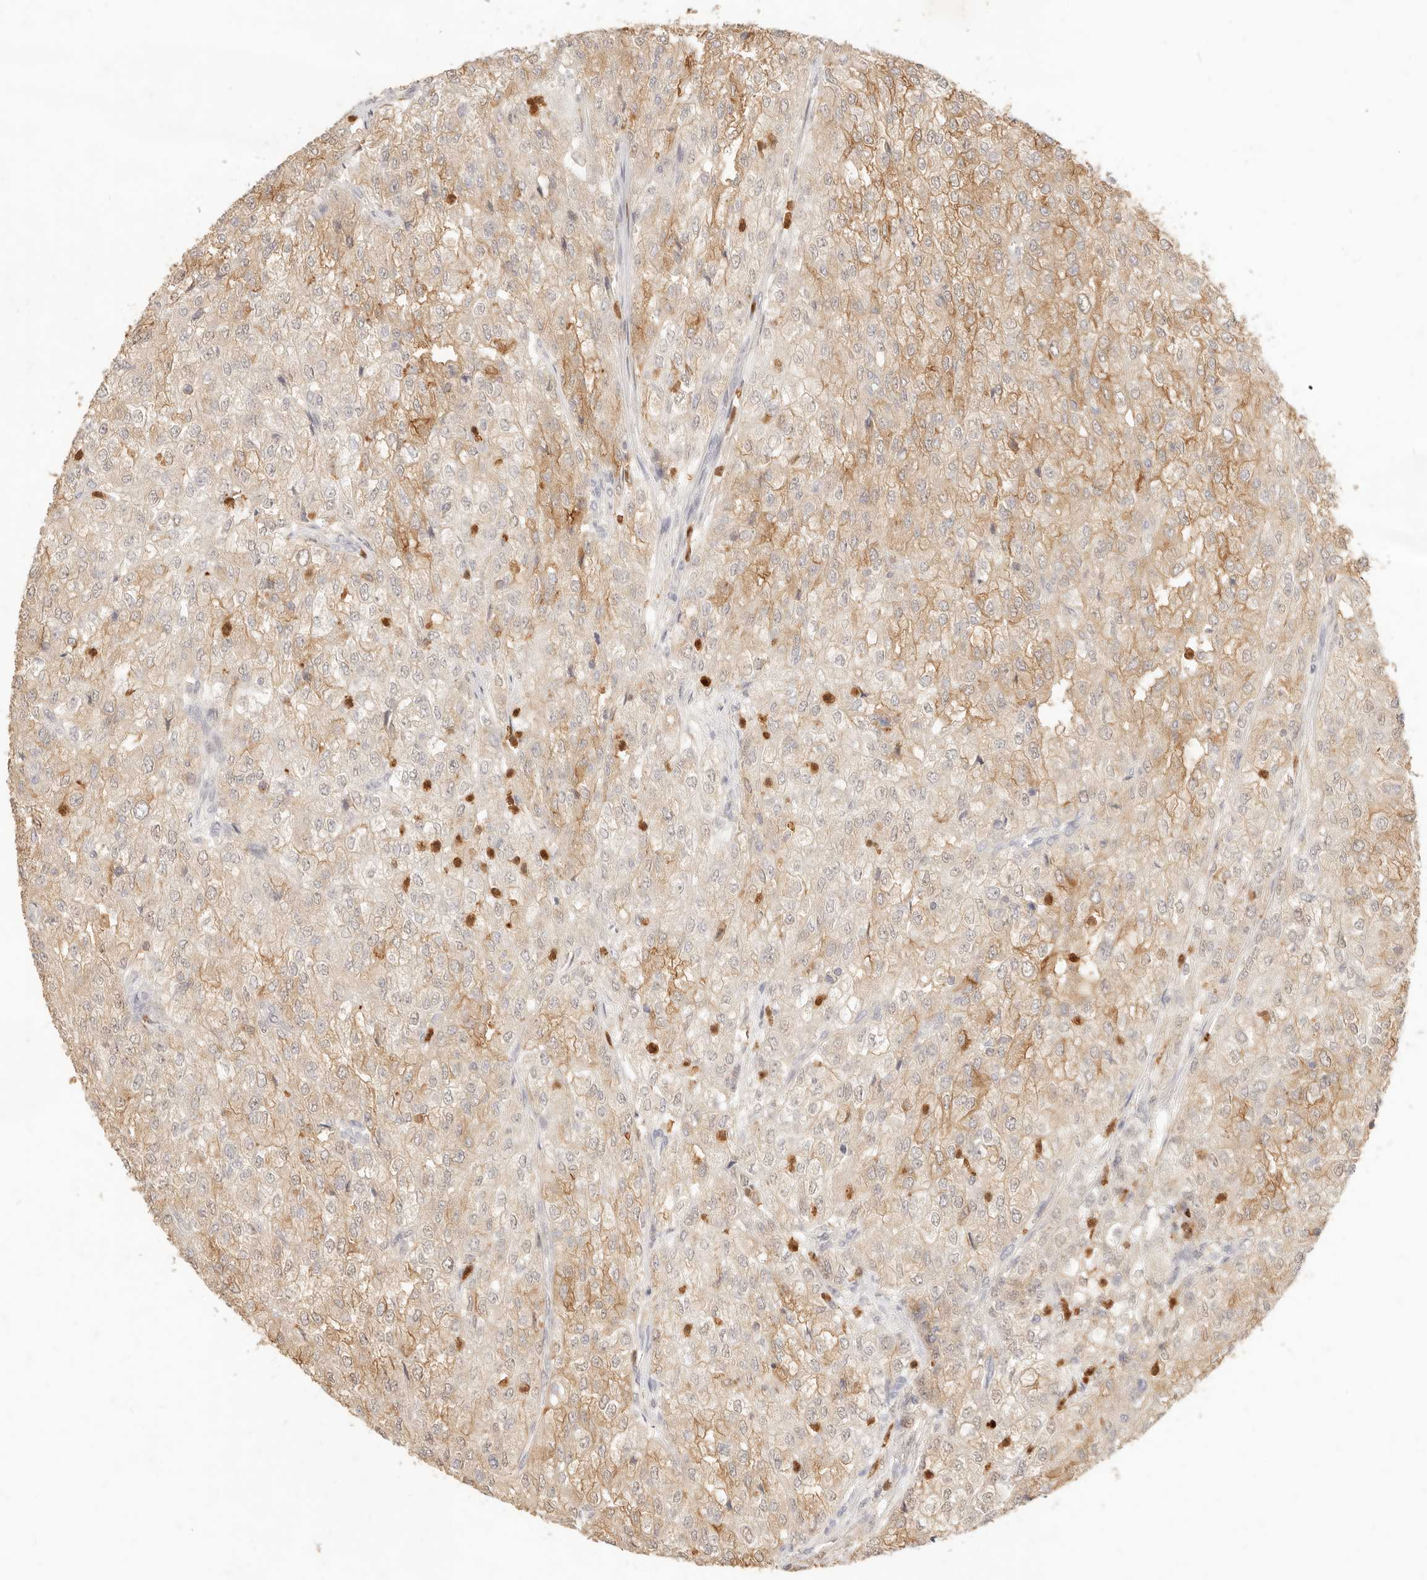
{"staining": {"intensity": "moderate", "quantity": ">75%", "location": "cytoplasmic/membranous"}, "tissue": "renal cancer", "cell_type": "Tumor cells", "image_type": "cancer", "snomed": [{"axis": "morphology", "description": "Adenocarcinoma, NOS"}, {"axis": "topography", "description": "Kidney"}], "caption": "Immunohistochemistry histopathology image of renal adenocarcinoma stained for a protein (brown), which shows medium levels of moderate cytoplasmic/membranous positivity in approximately >75% of tumor cells.", "gene": "TMTC2", "patient": {"sex": "female", "age": 54}}